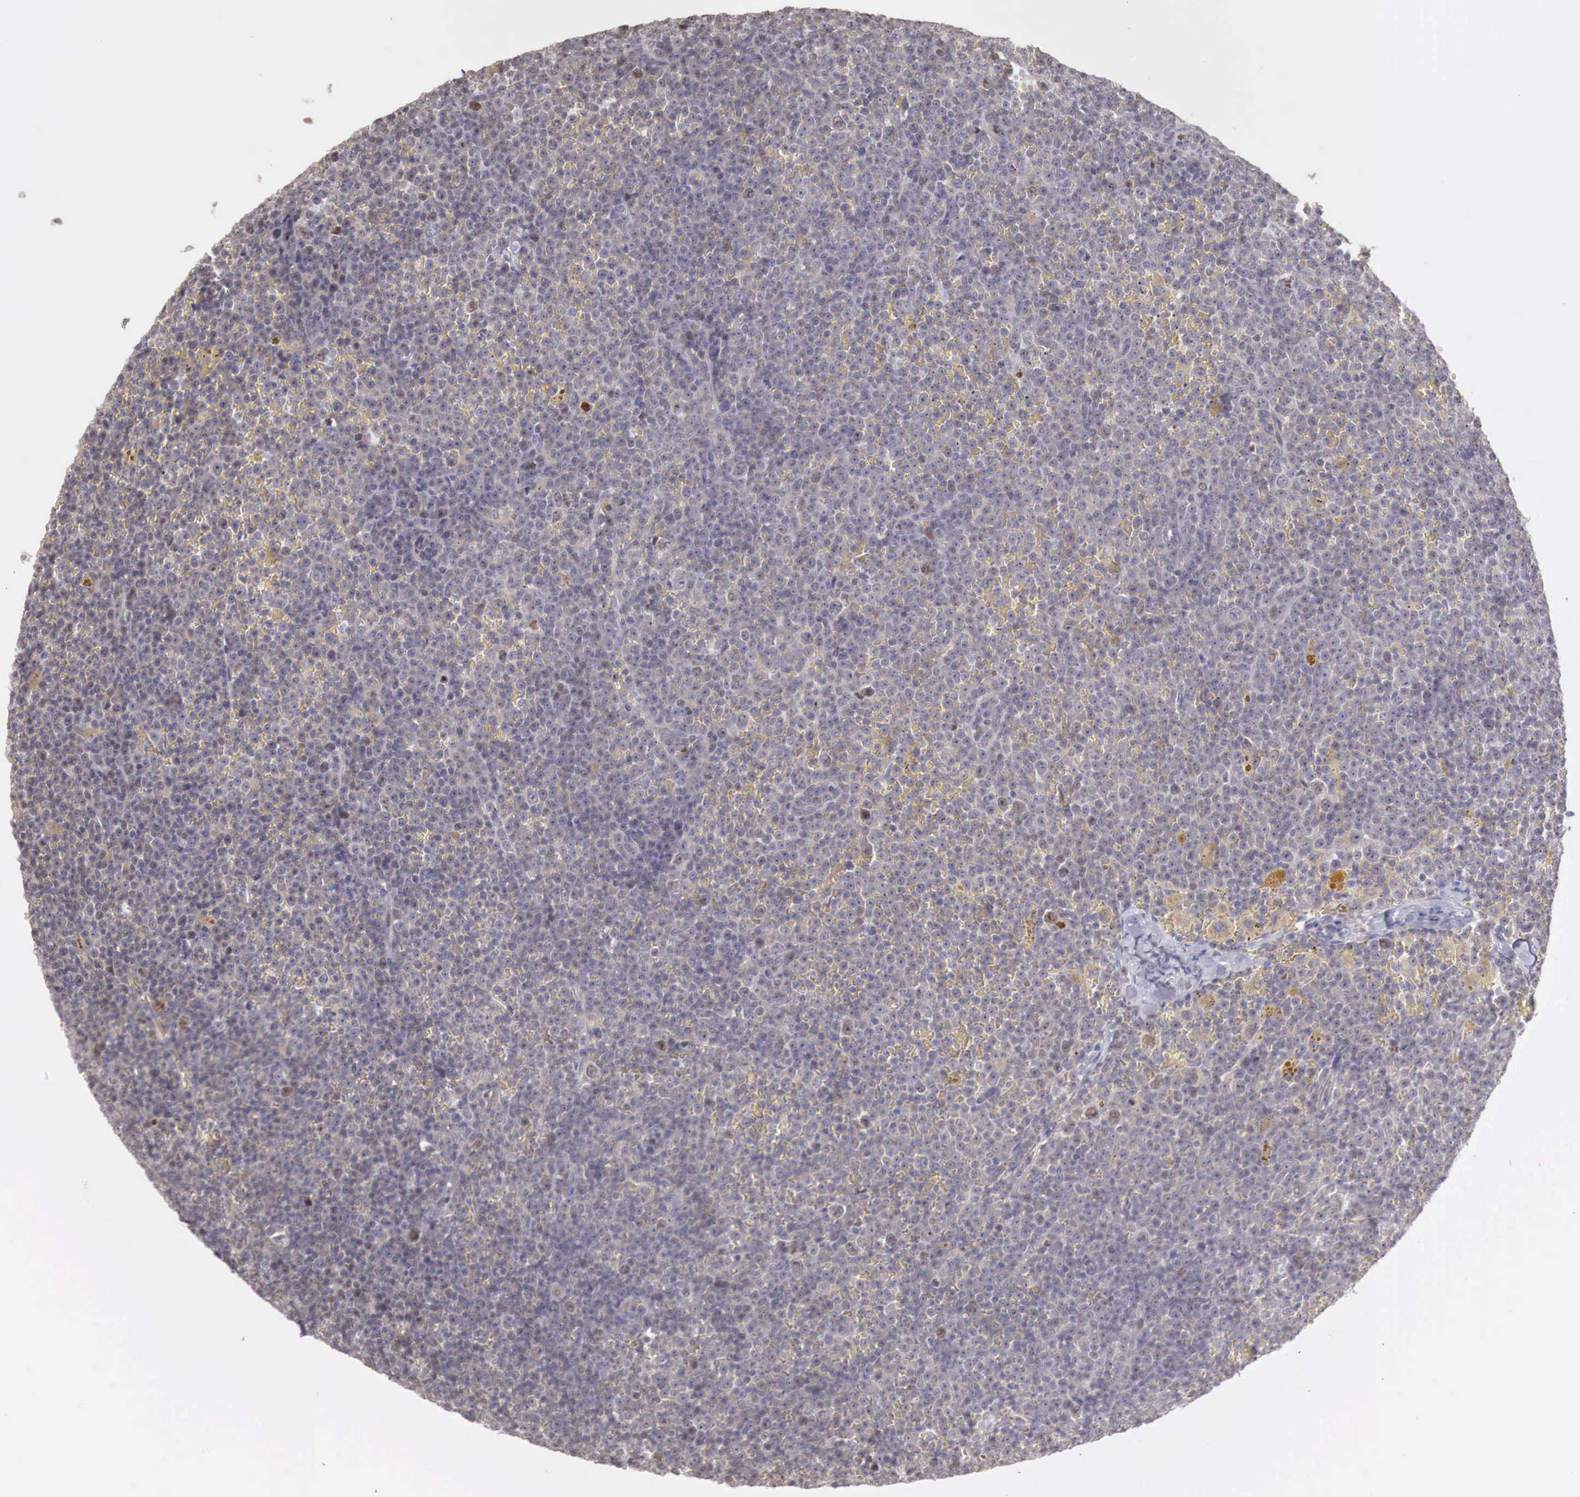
{"staining": {"intensity": "negative", "quantity": "none", "location": "none"}, "tissue": "lymphoma", "cell_type": "Tumor cells", "image_type": "cancer", "snomed": [{"axis": "morphology", "description": "Malignant lymphoma, non-Hodgkin's type, Low grade"}, {"axis": "topography", "description": "Lymph node"}], "caption": "Photomicrograph shows no protein expression in tumor cells of lymphoma tissue.", "gene": "TBC1D9", "patient": {"sex": "male", "age": 50}}